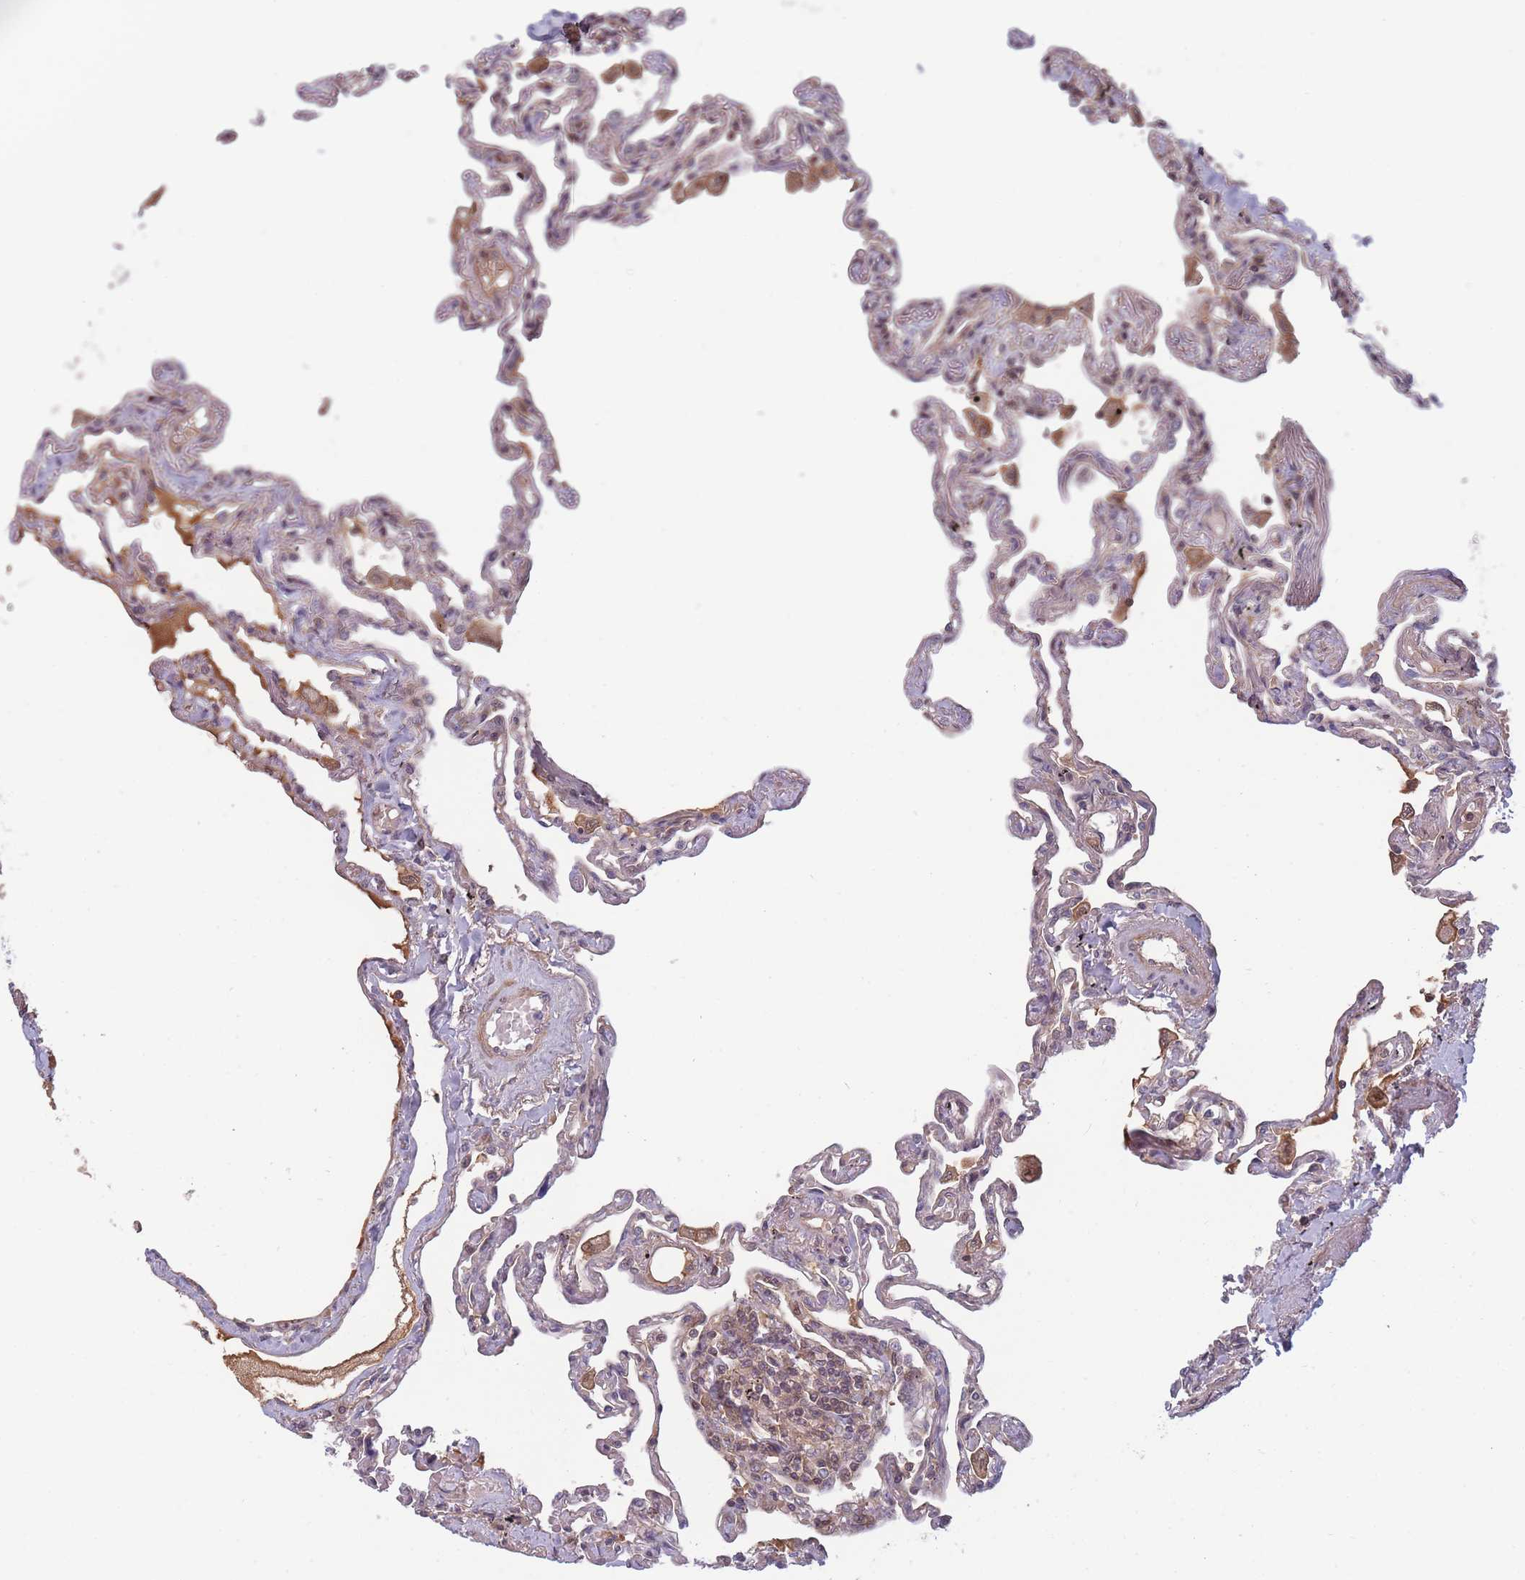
{"staining": {"intensity": "weak", "quantity": "25%-75%", "location": "cytoplasmic/membranous"}, "tissue": "lung", "cell_type": "Alveolar cells", "image_type": "normal", "snomed": [{"axis": "morphology", "description": "Normal tissue, NOS"}, {"axis": "topography", "description": "Lung"}], "caption": "Lung stained with DAB (3,3'-diaminobenzidine) IHC demonstrates low levels of weak cytoplasmic/membranous expression in approximately 25%-75% of alveolar cells.", "gene": "FAM153A", "patient": {"sex": "female", "age": 67}}